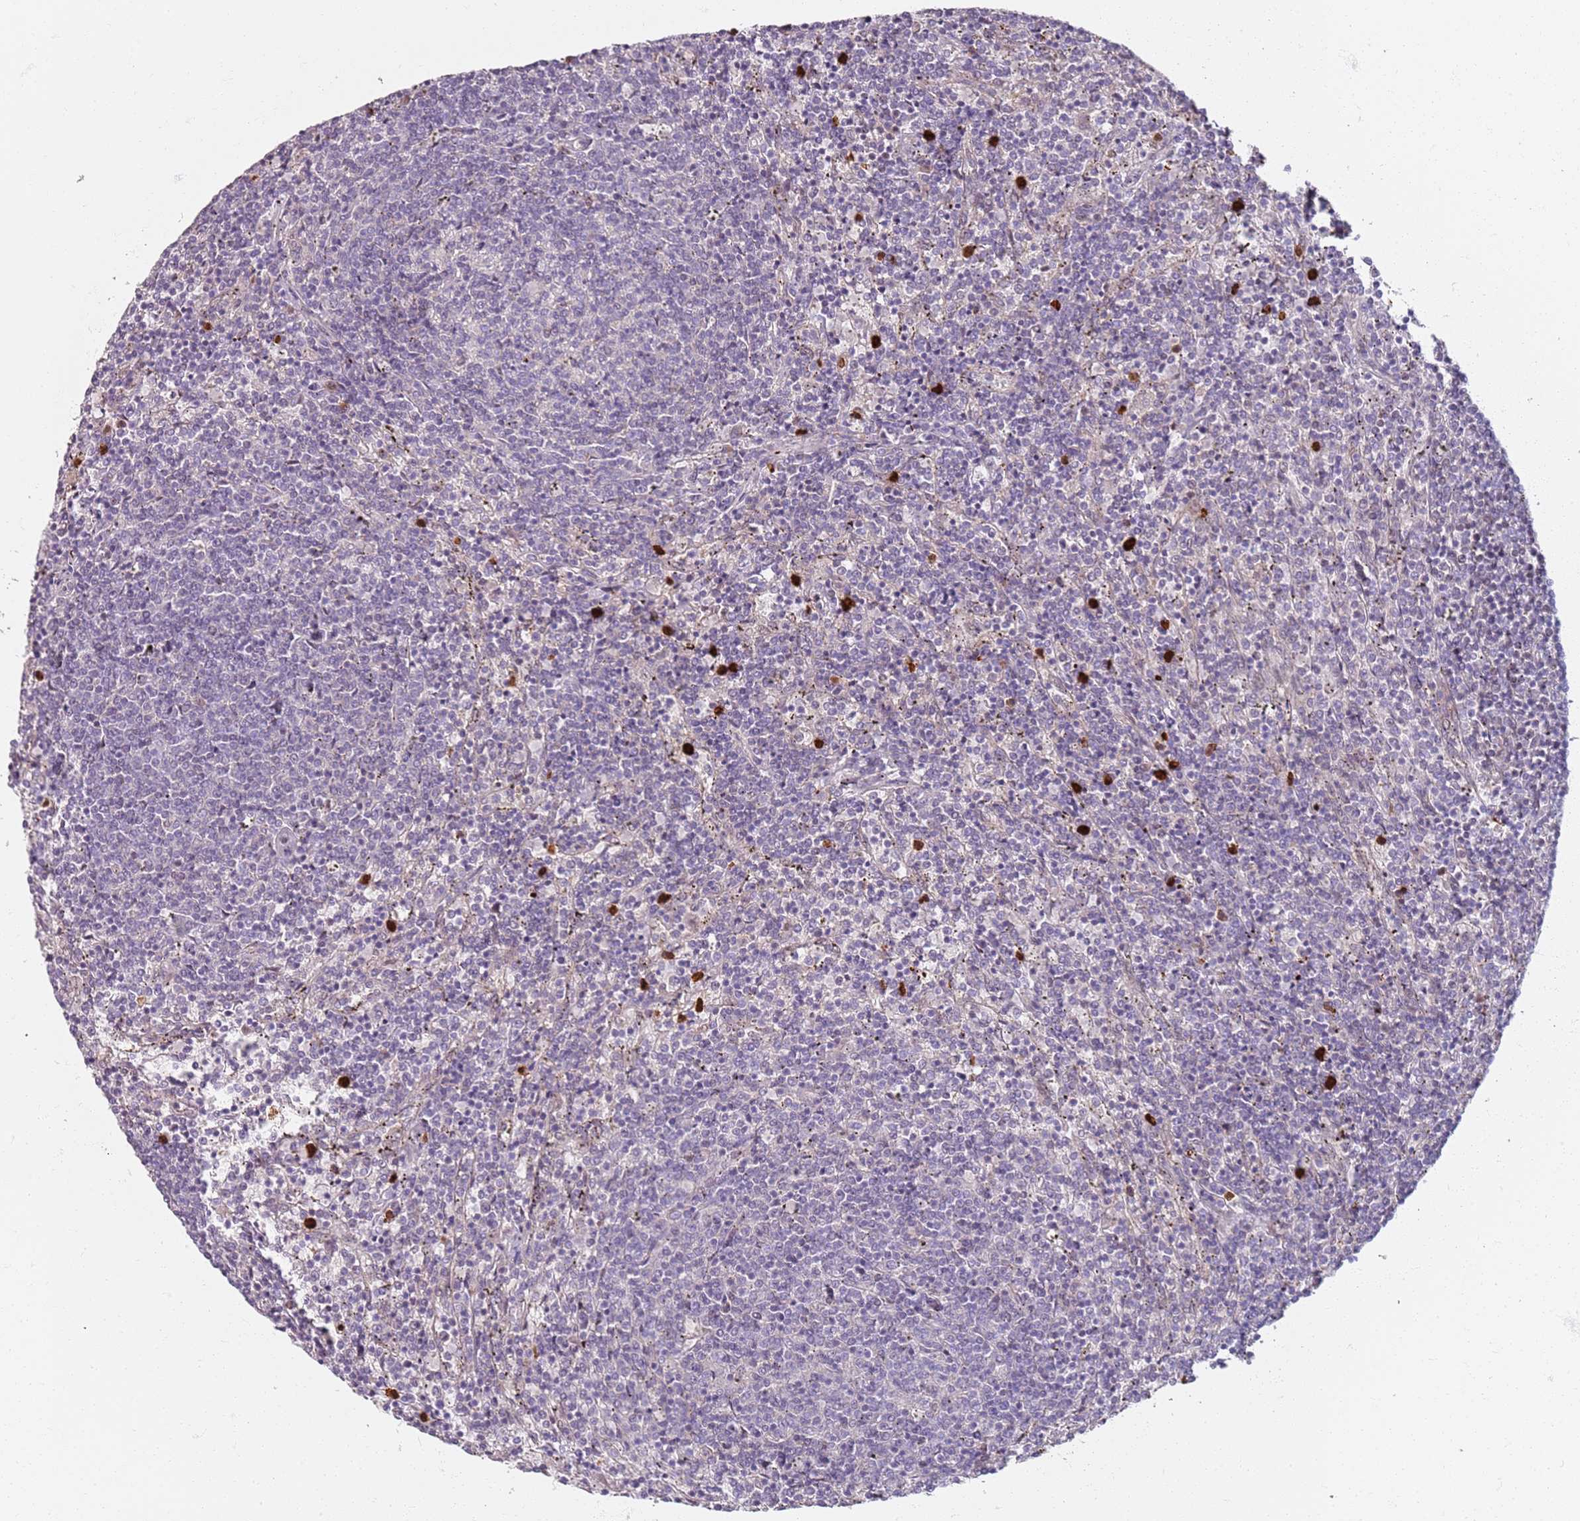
{"staining": {"intensity": "negative", "quantity": "none", "location": "none"}, "tissue": "lymphoma", "cell_type": "Tumor cells", "image_type": "cancer", "snomed": [{"axis": "morphology", "description": "Malignant lymphoma, non-Hodgkin's type, Low grade"}, {"axis": "topography", "description": "Spleen"}], "caption": "IHC photomicrograph of lymphoma stained for a protein (brown), which shows no positivity in tumor cells.", "gene": "CD40LG", "patient": {"sex": "female", "age": 50}}